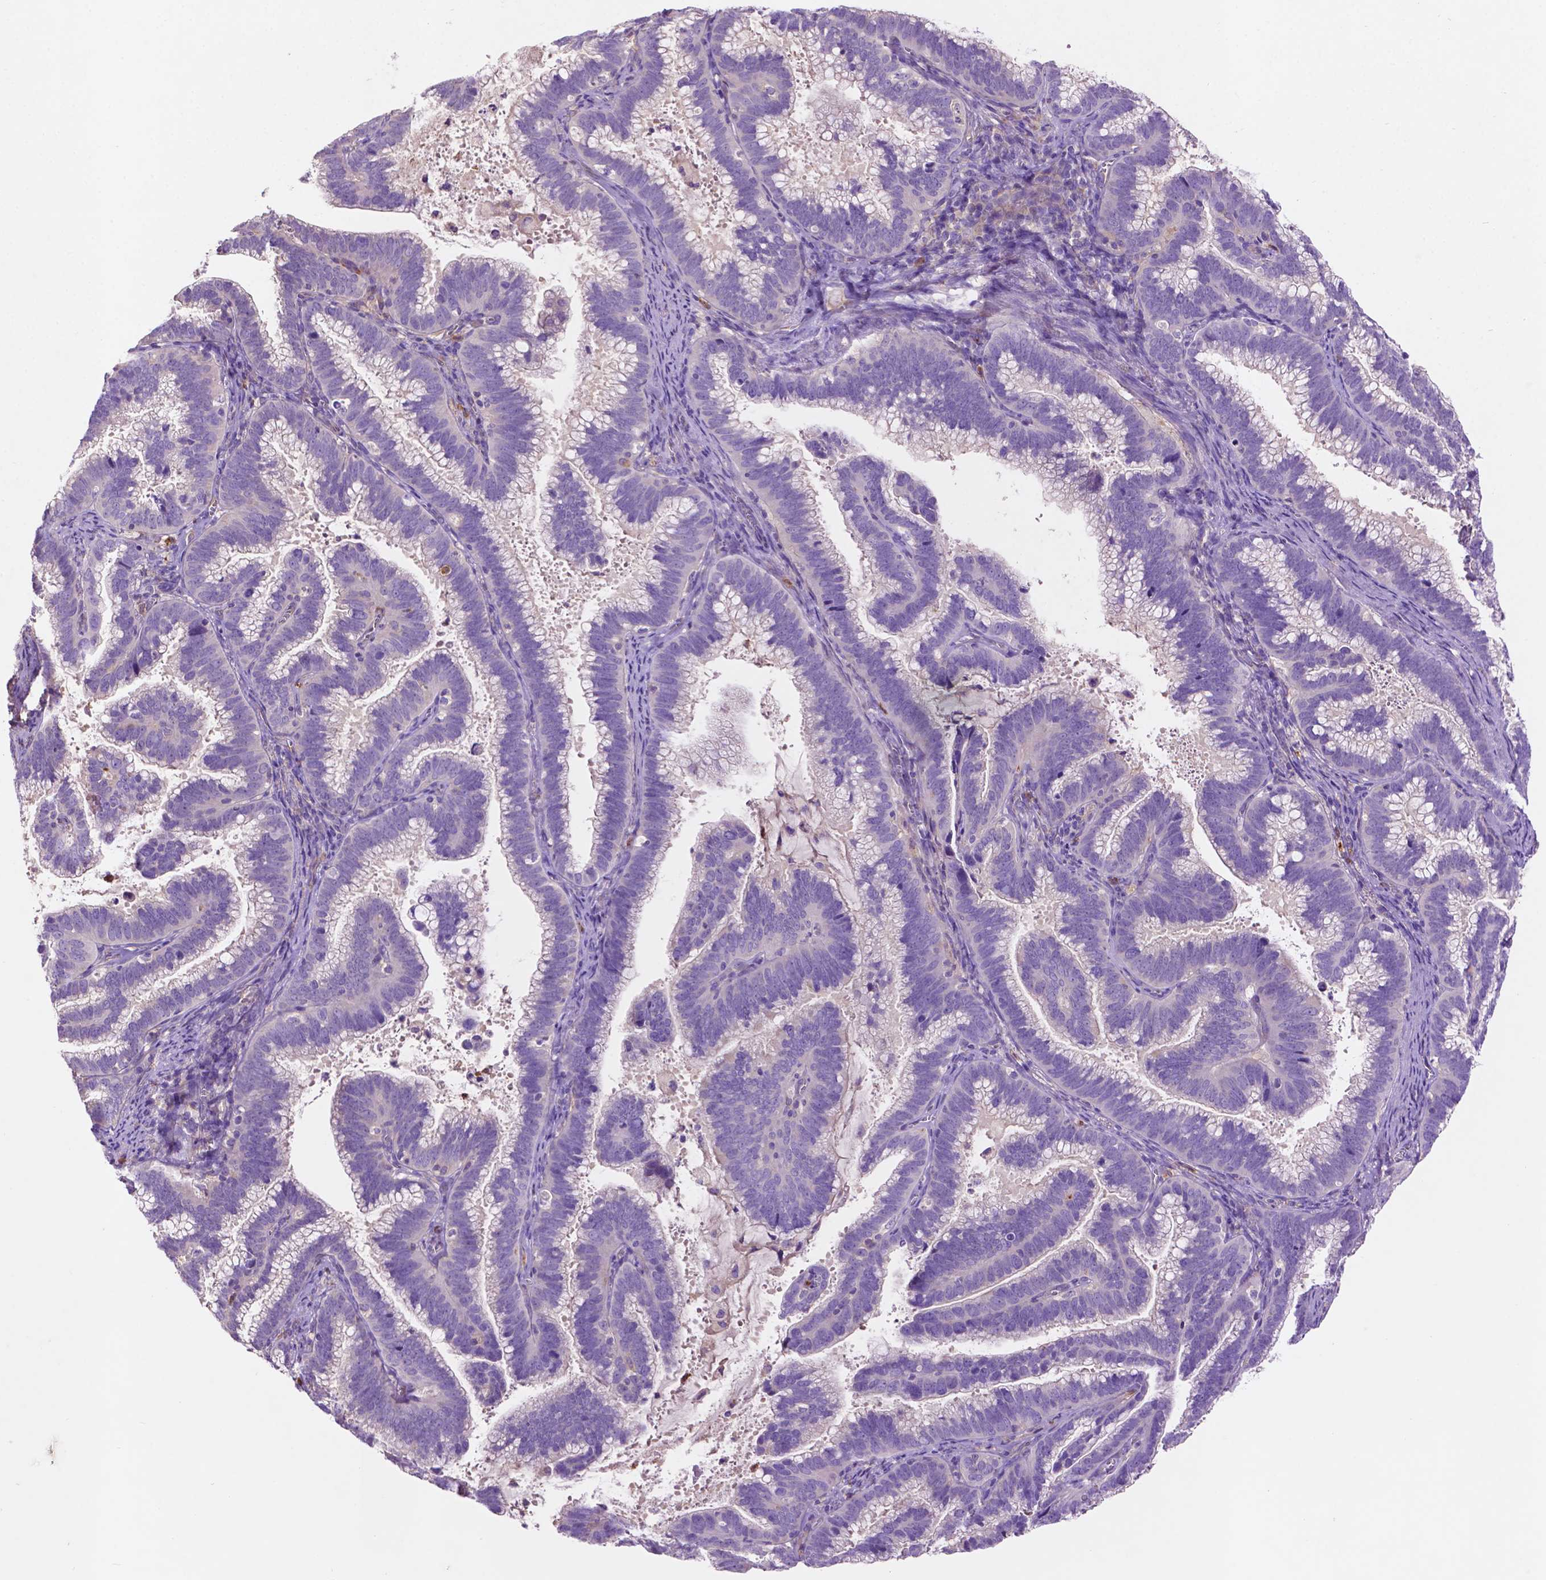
{"staining": {"intensity": "negative", "quantity": "none", "location": "none"}, "tissue": "cervical cancer", "cell_type": "Tumor cells", "image_type": "cancer", "snomed": [{"axis": "morphology", "description": "Adenocarcinoma, NOS"}, {"axis": "topography", "description": "Cervix"}], "caption": "Tumor cells are negative for protein expression in human adenocarcinoma (cervical). (Brightfield microscopy of DAB (3,3'-diaminobenzidine) IHC at high magnification).", "gene": "GDPD5", "patient": {"sex": "female", "age": 61}}